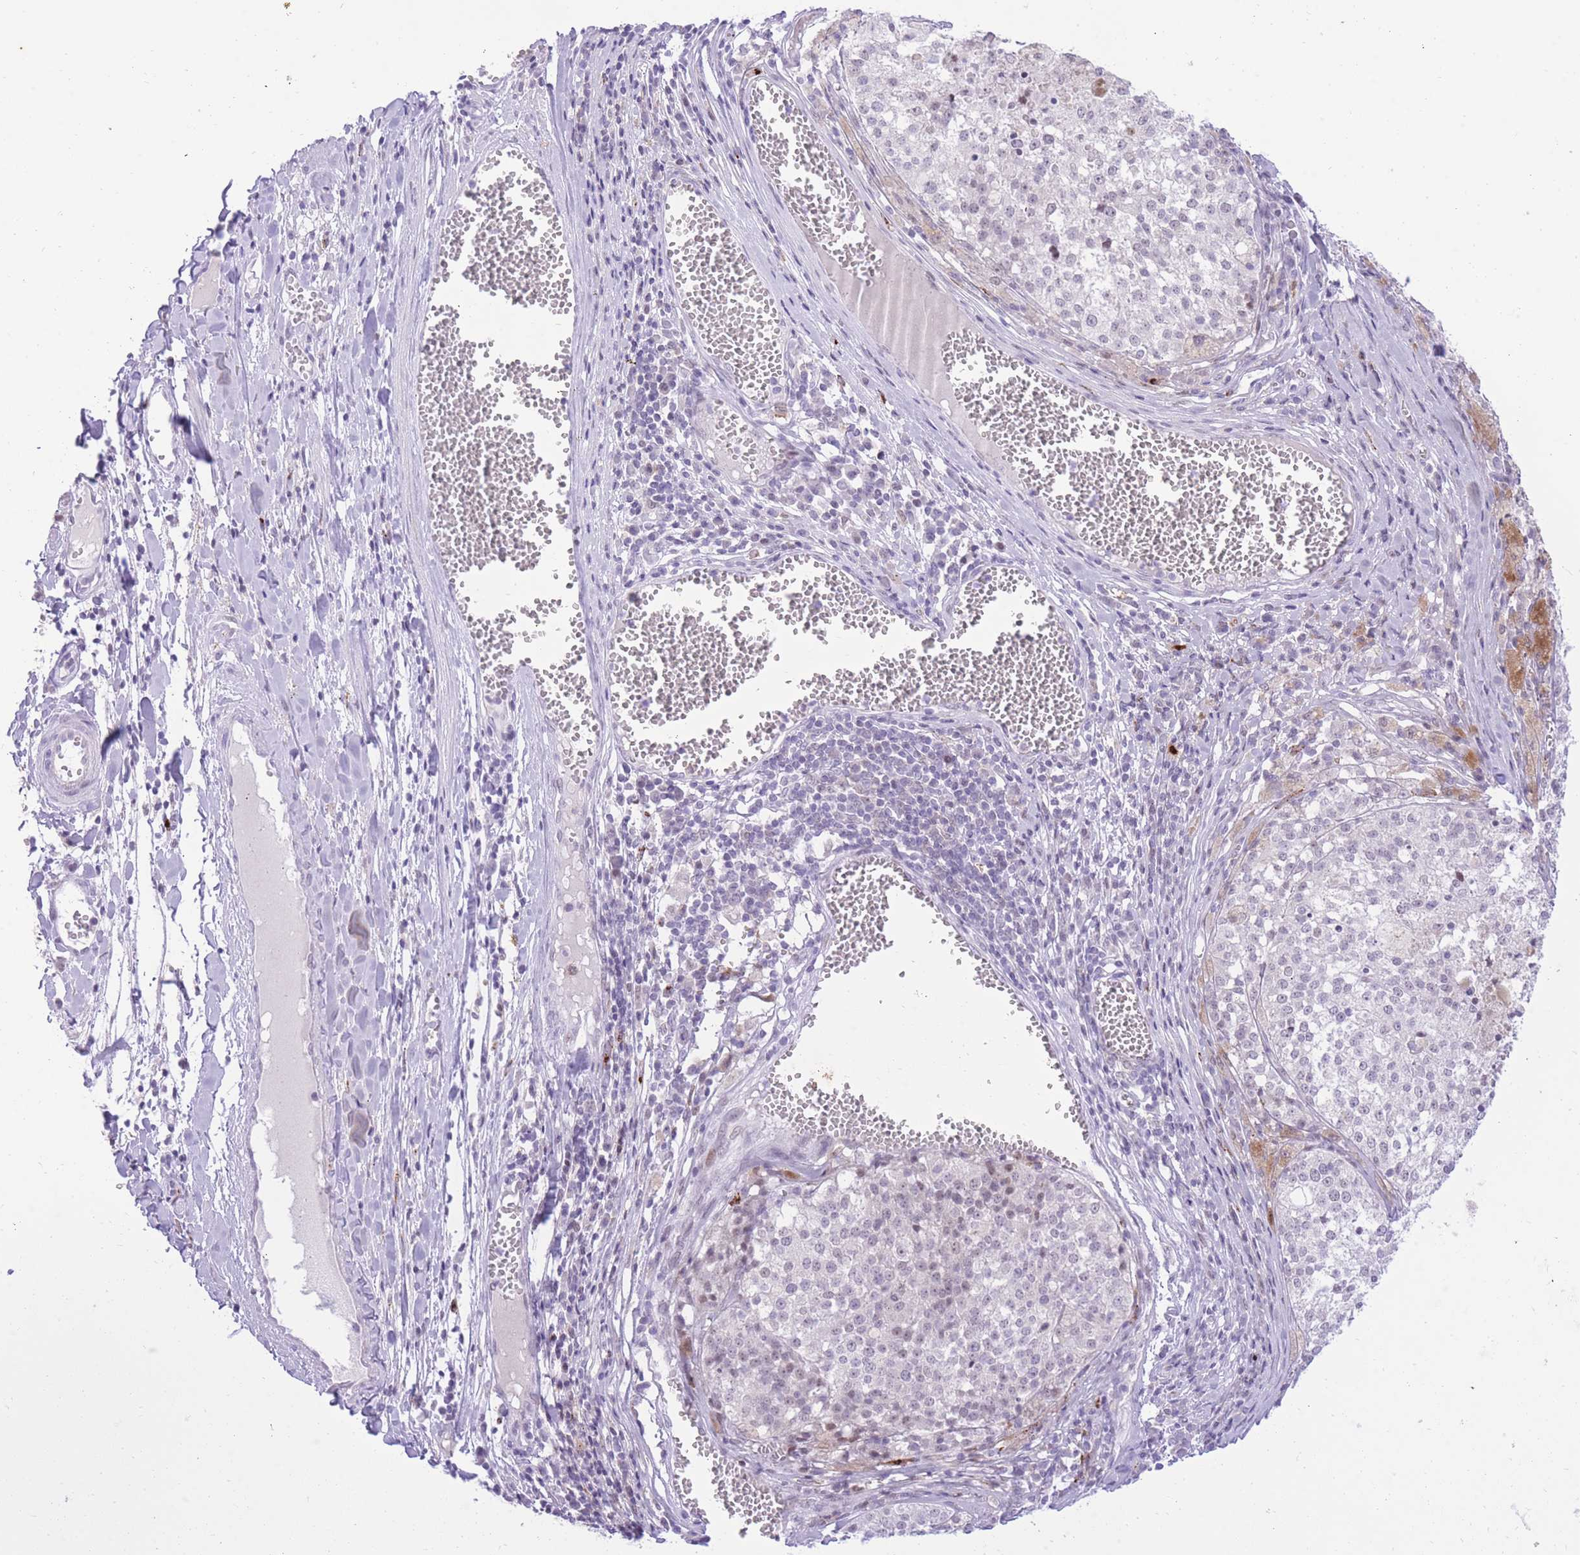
{"staining": {"intensity": "negative", "quantity": "none", "location": "none"}, "tissue": "melanoma", "cell_type": "Tumor cells", "image_type": "cancer", "snomed": [{"axis": "morphology", "description": "Malignant melanoma, NOS"}, {"axis": "topography", "description": "Skin"}], "caption": "Immunohistochemistry micrograph of neoplastic tissue: human malignant melanoma stained with DAB (3,3'-diaminobenzidine) displays no significant protein staining in tumor cells.", "gene": "MEIS3", "patient": {"sex": "female", "age": 64}}